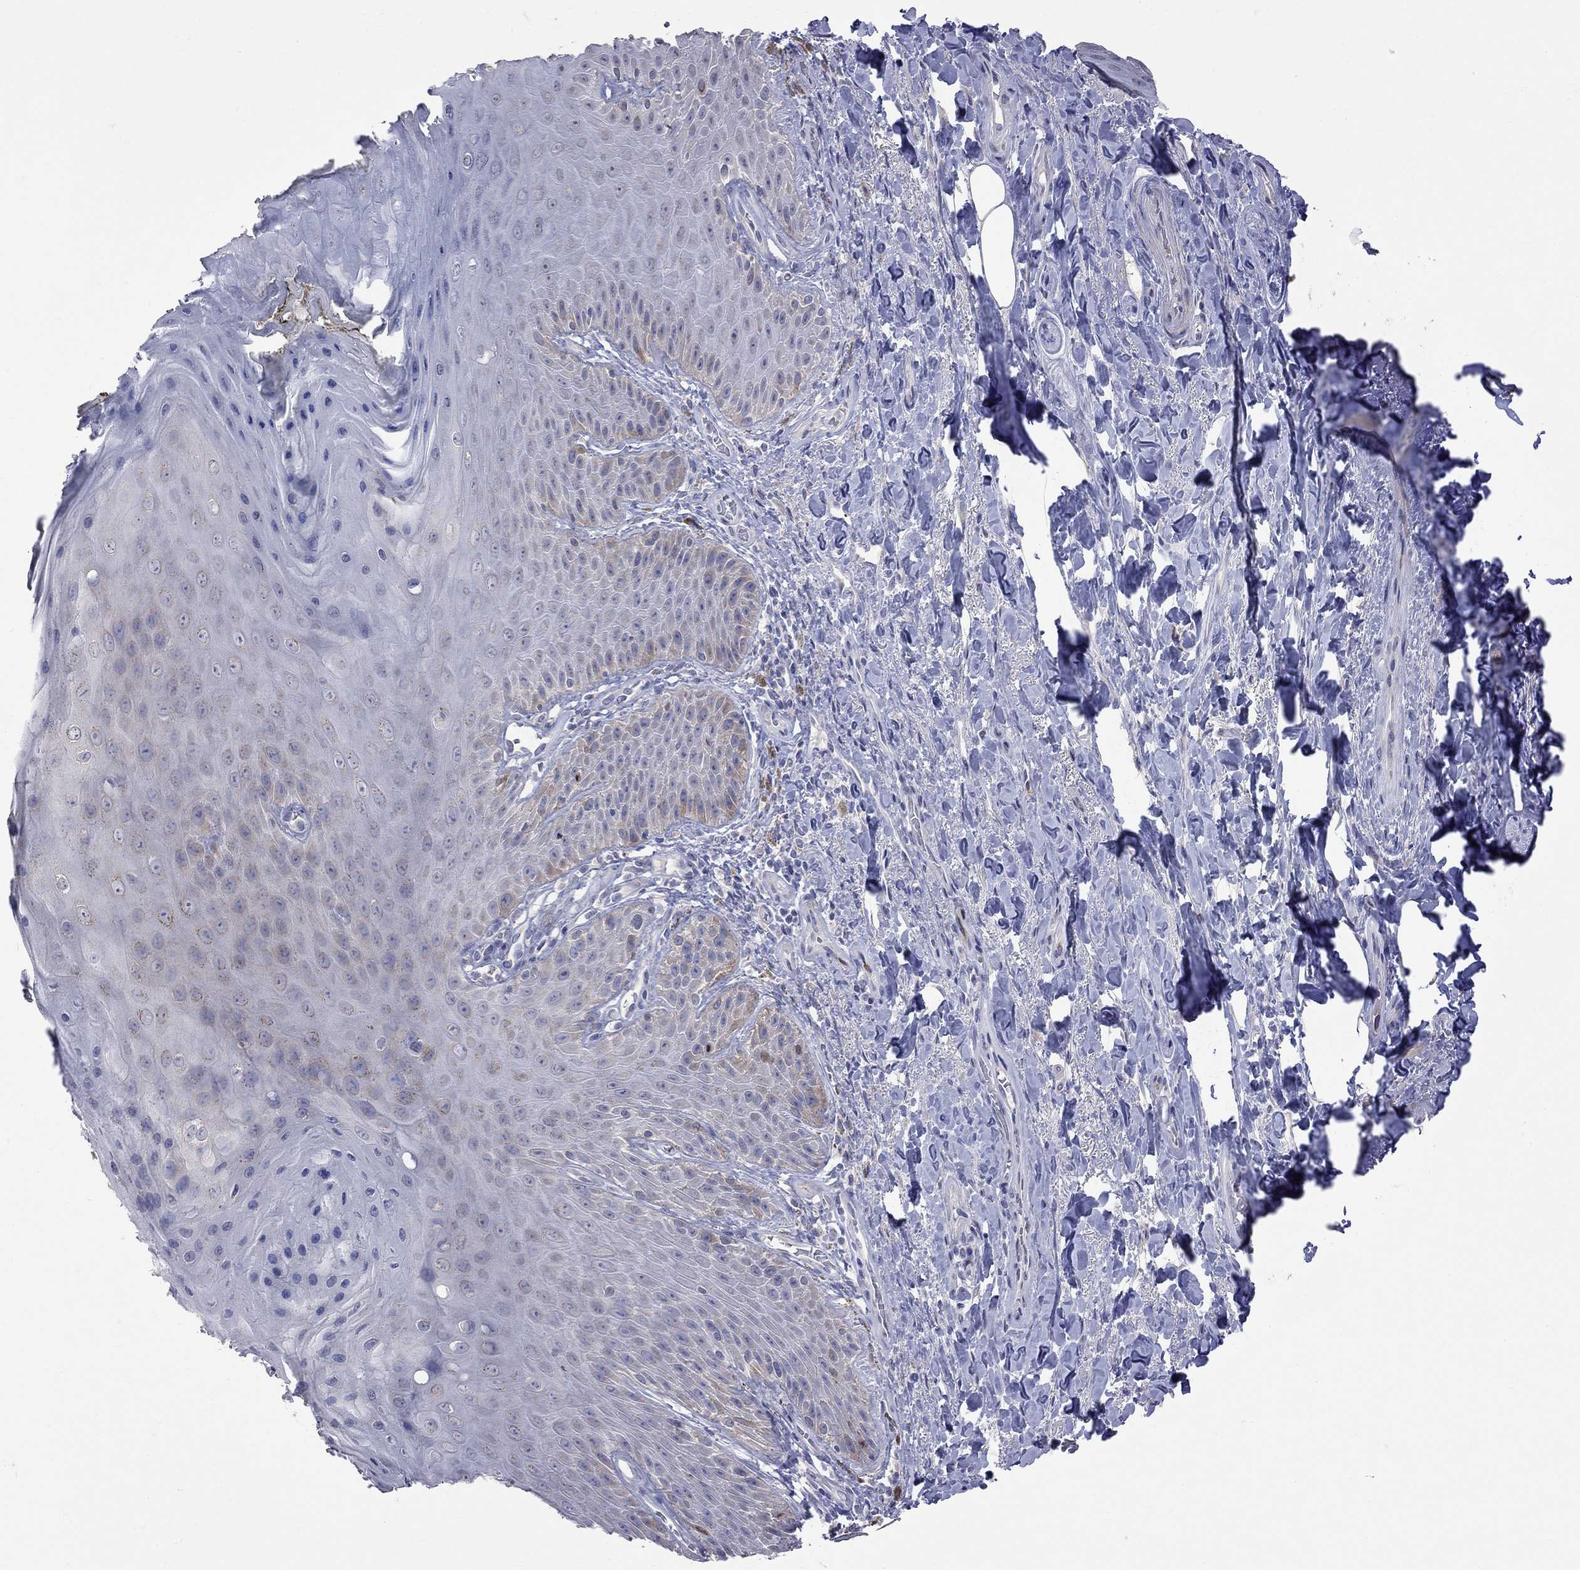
{"staining": {"intensity": "weak", "quantity": "<25%", "location": "cytoplasmic/membranous"}, "tissue": "skin", "cell_type": "Epidermal cells", "image_type": "normal", "snomed": [{"axis": "morphology", "description": "Normal tissue, NOS"}, {"axis": "topography", "description": "Anal"}, {"axis": "topography", "description": "Peripheral nerve tissue"}], "caption": "Immunohistochemical staining of normal human skin displays no significant positivity in epidermal cells. Nuclei are stained in blue.", "gene": "CKAP2", "patient": {"sex": "male", "age": 53}}